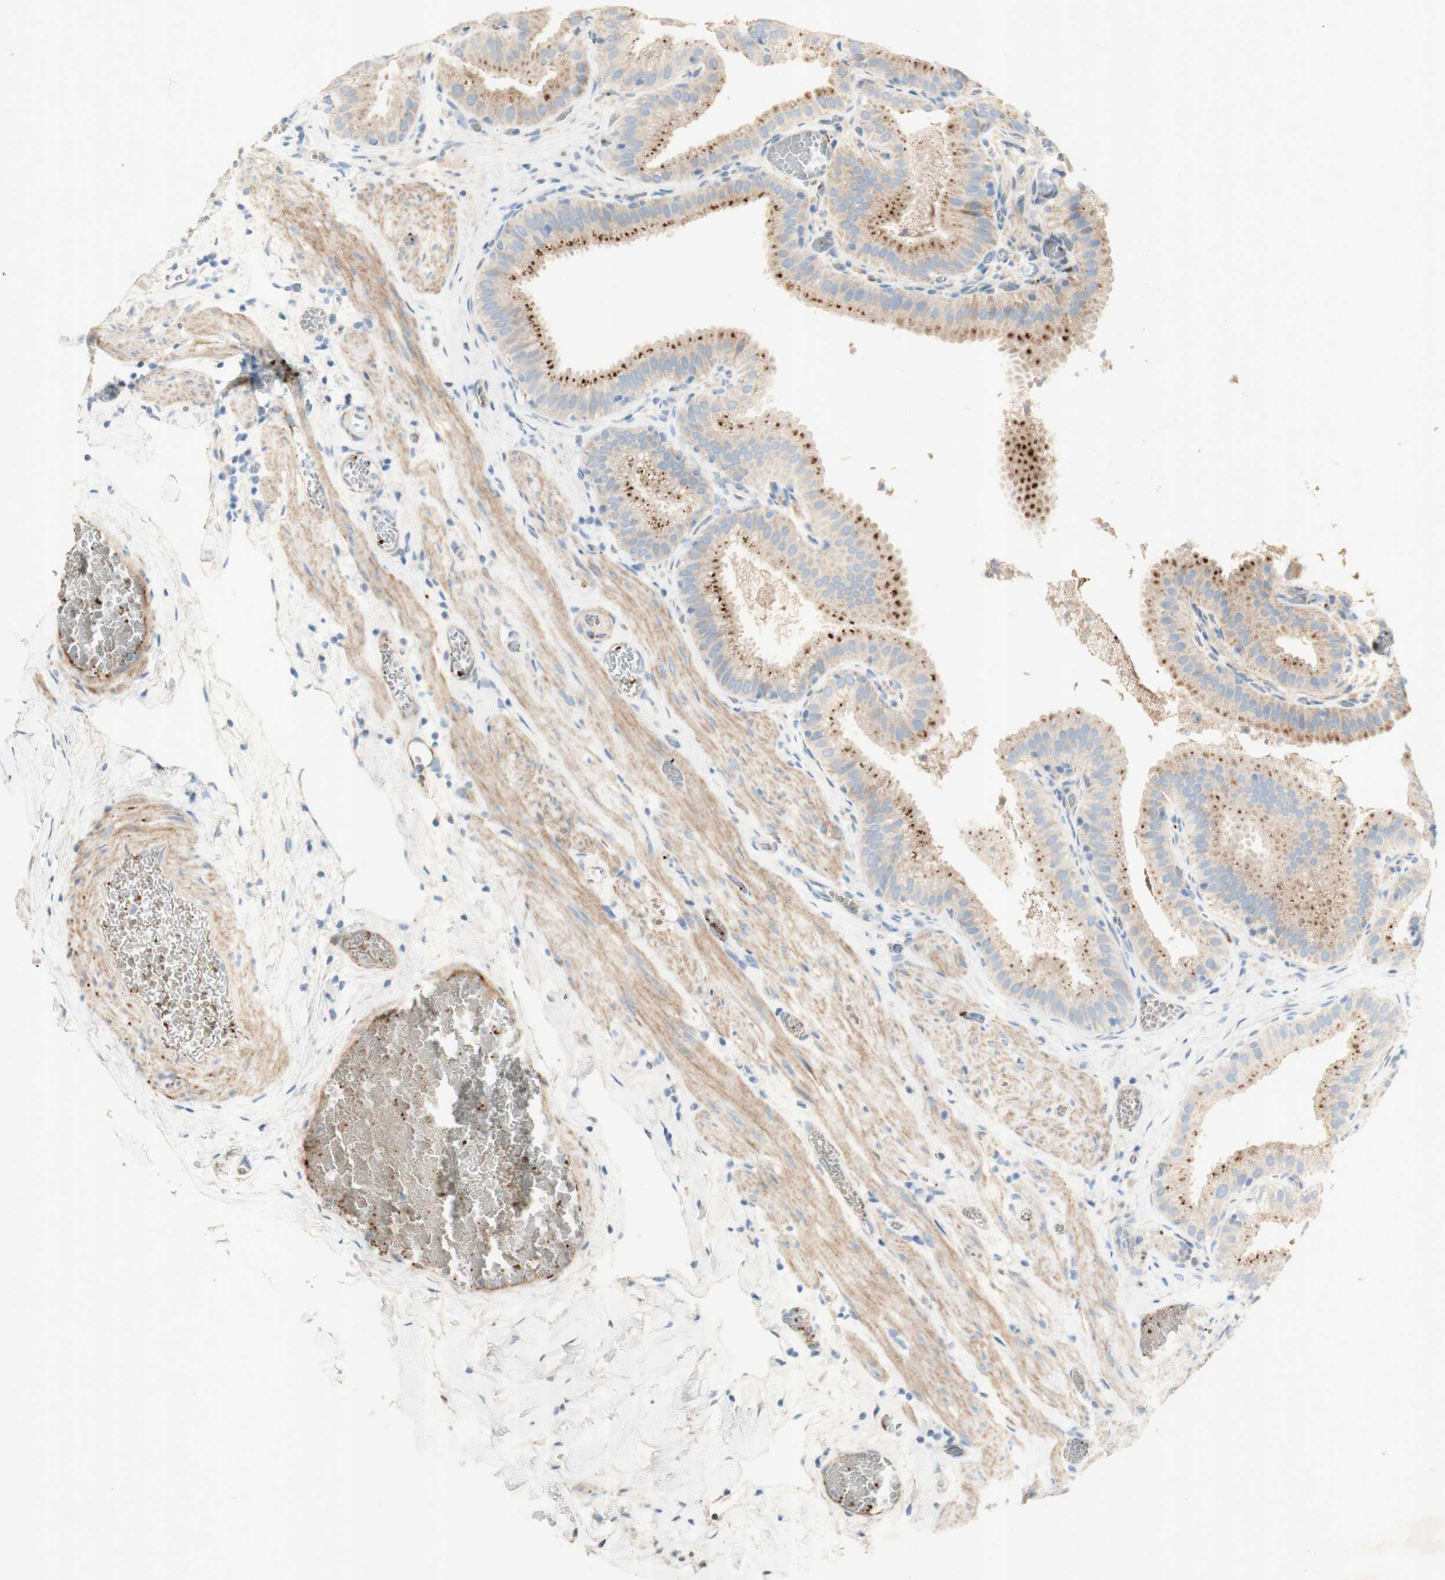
{"staining": {"intensity": "strong", "quantity": ">75%", "location": "cytoplasmic/membranous"}, "tissue": "gallbladder", "cell_type": "Glandular cells", "image_type": "normal", "snomed": [{"axis": "morphology", "description": "Normal tissue, NOS"}, {"axis": "topography", "description": "Gallbladder"}], "caption": "Immunohistochemical staining of unremarkable gallbladder displays high levels of strong cytoplasmic/membranous positivity in approximately >75% of glandular cells. Immunohistochemistry (ihc) stains the protein of interest in brown and the nuclei are stained blue.", "gene": "GAN", "patient": {"sex": "male", "age": 54}}